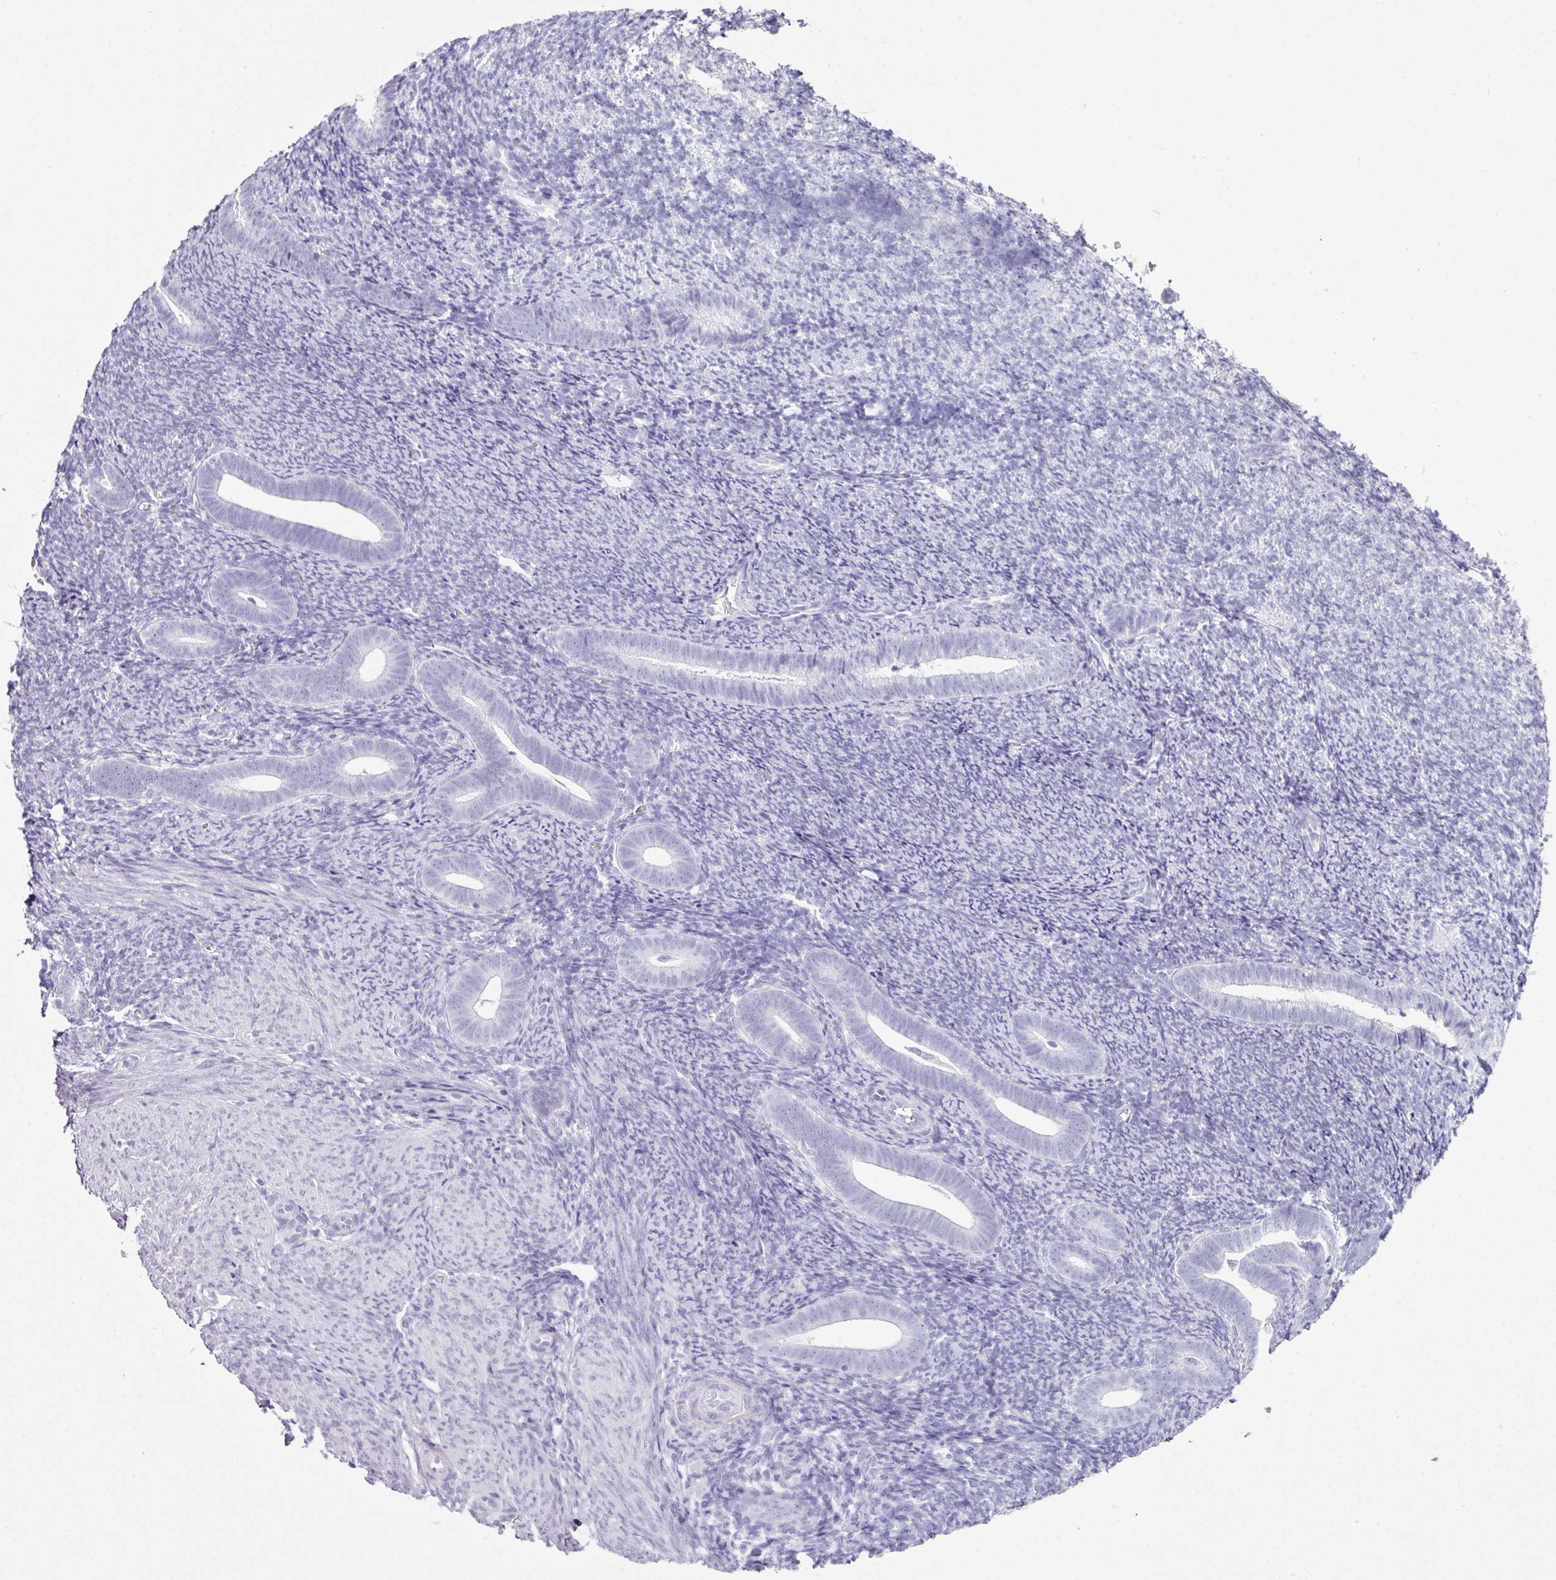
{"staining": {"intensity": "negative", "quantity": "none", "location": "none"}, "tissue": "endometrium", "cell_type": "Cells in endometrial stroma", "image_type": "normal", "snomed": [{"axis": "morphology", "description": "Normal tissue, NOS"}, {"axis": "topography", "description": "Endometrium"}], "caption": "Cells in endometrial stroma show no significant staining in unremarkable endometrium.", "gene": "SCT", "patient": {"sex": "female", "age": 39}}